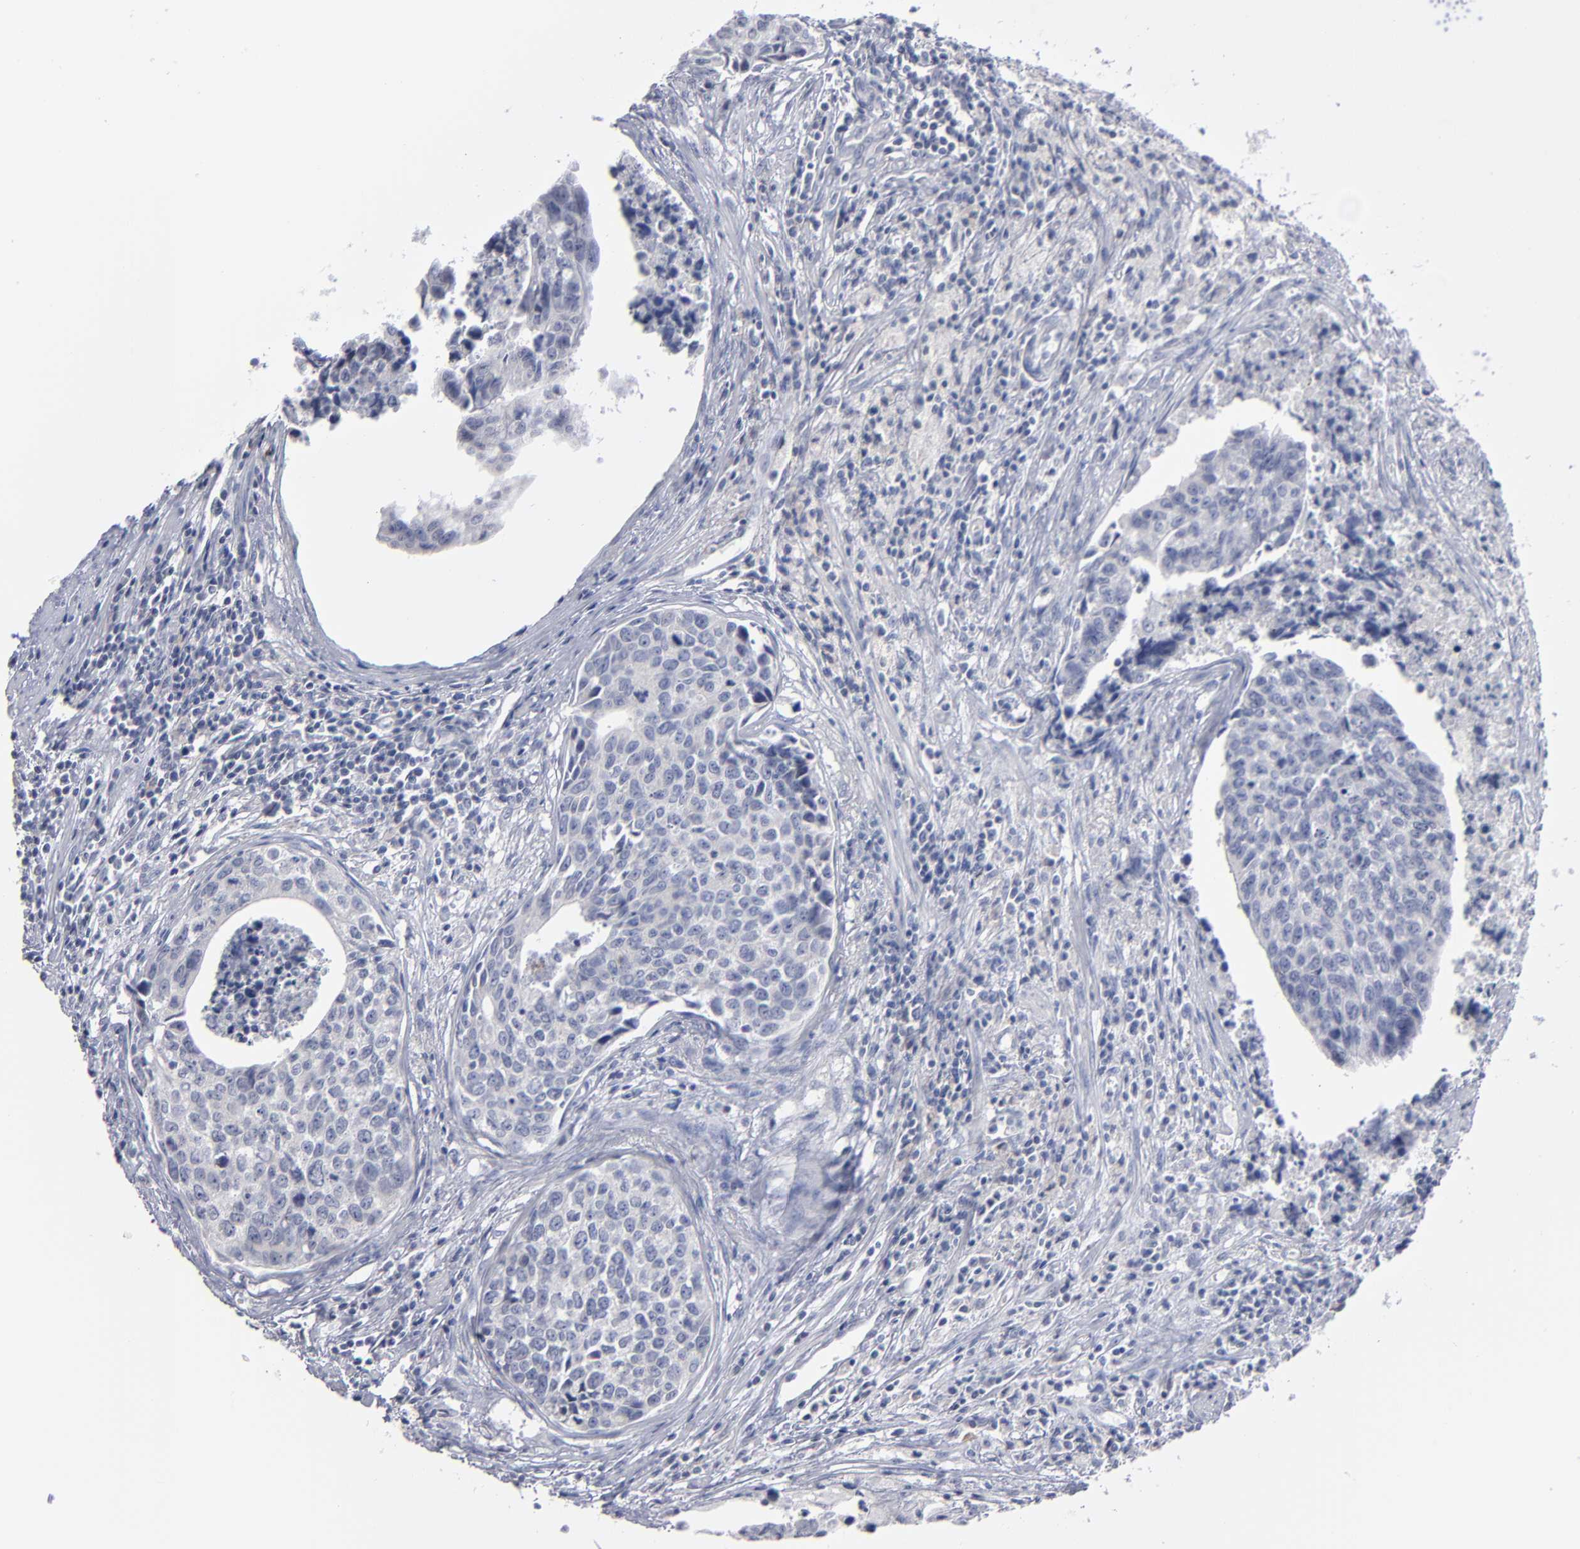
{"staining": {"intensity": "negative", "quantity": "none", "location": "none"}, "tissue": "urothelial cancer", "cell_type": "Tumor cells", "image_type": "cancer", "snomed": [{"axis": "morphology", "description": "Urothelial carcinoma, High grade"}, {"axis": "topography", "description": "Urinary bladder"}], "caption": "This is an immunohistochemistry micrograph of human urothelial carcinoma (high-grade). There is no positivity in tumor cells.", "gene": "RPH3A", "patient": {"sex": "male", "age": 81}}